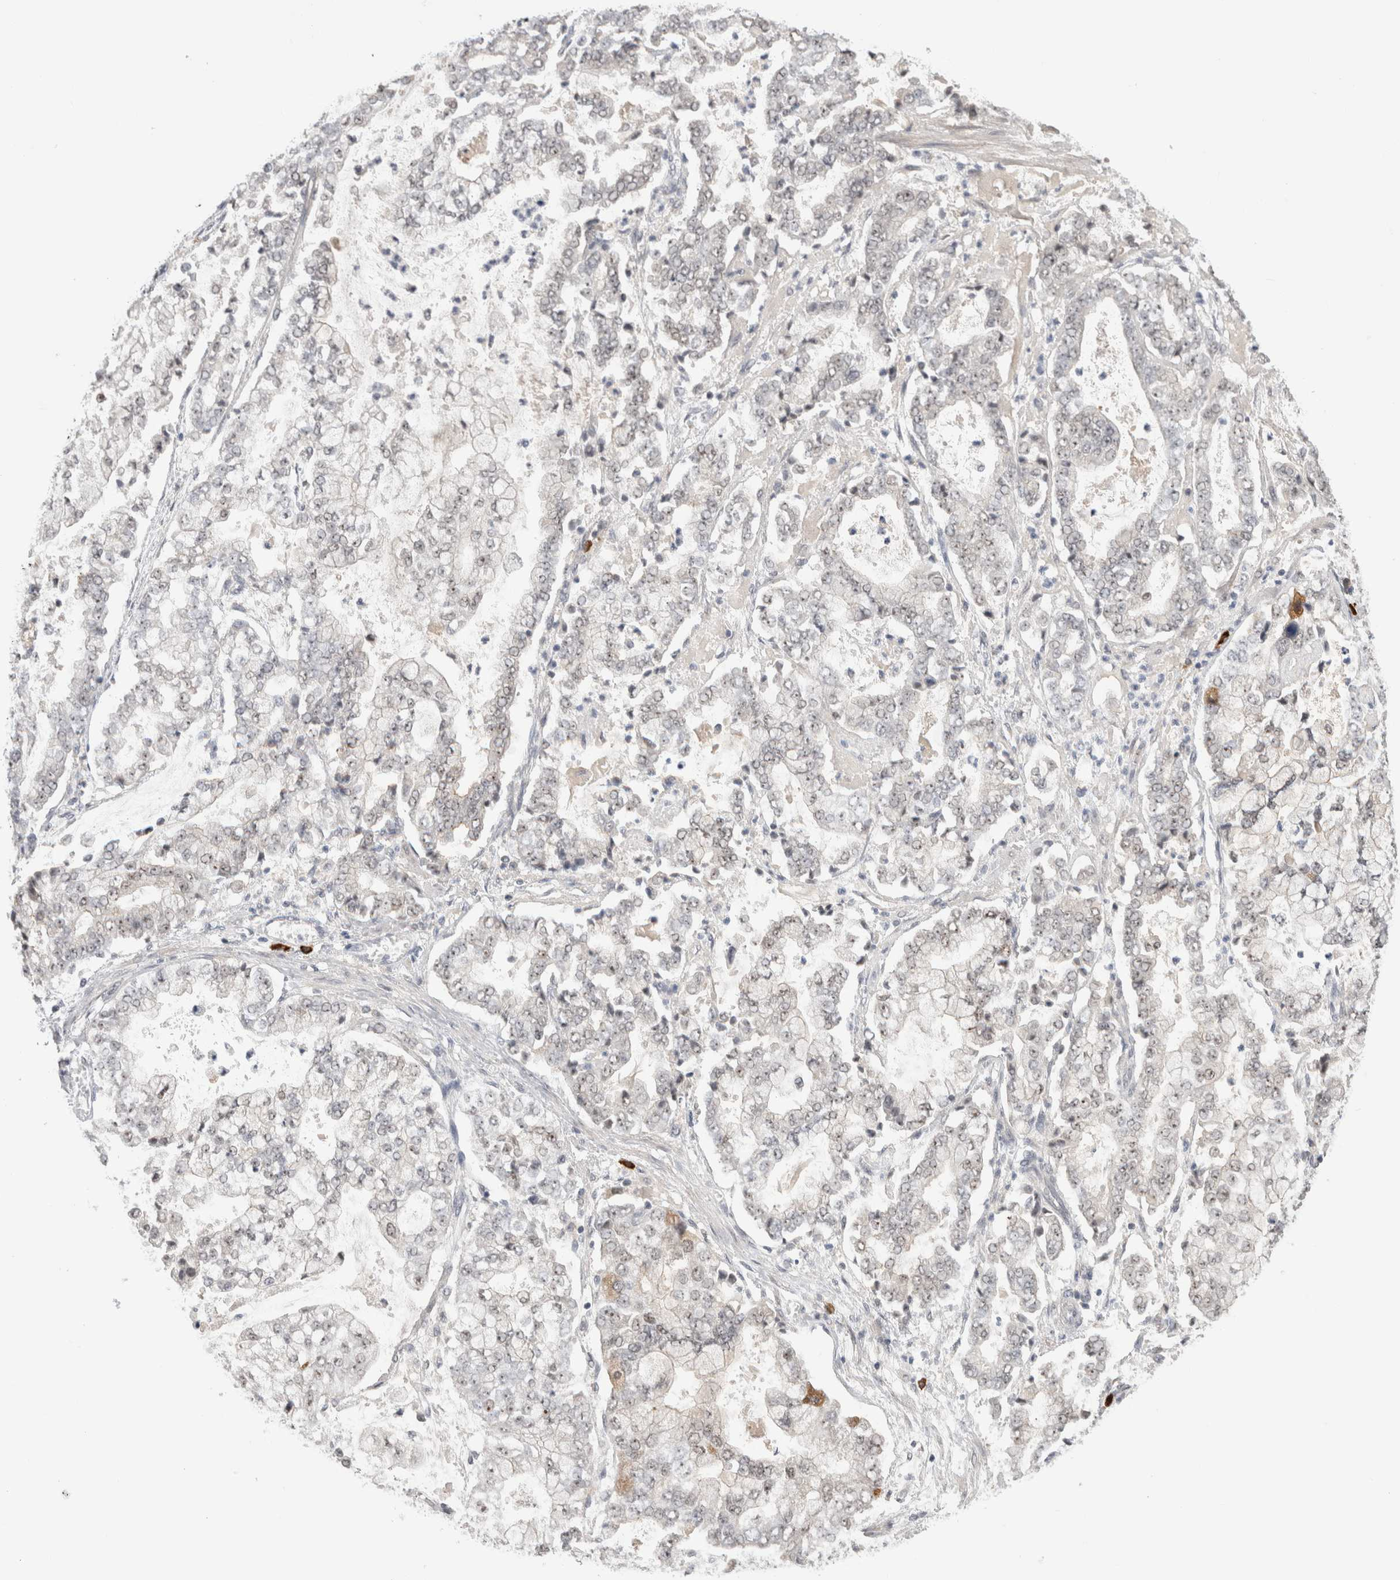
{"staining": {"intensity": "weak", "quantity": "25%-75%", "location": "nuclear"}, "tissue": "stomach cancer", "cell_type": "Tumor cells", "image_type": "cancer", "snomed": [{"axis": "morphology", "description": "Adenocarcinoma, NOS"}, {"axis": "topography", "description": "Stomach"}], "caption": "Immunohistochemical staining of human stomach adenocarcinoma exhibits low levels of weak nuclear positivity in approximately 25%-75% of tumor cells.", "gene": "ZNF24", "patient": {"sex": "male", "age": 76}}